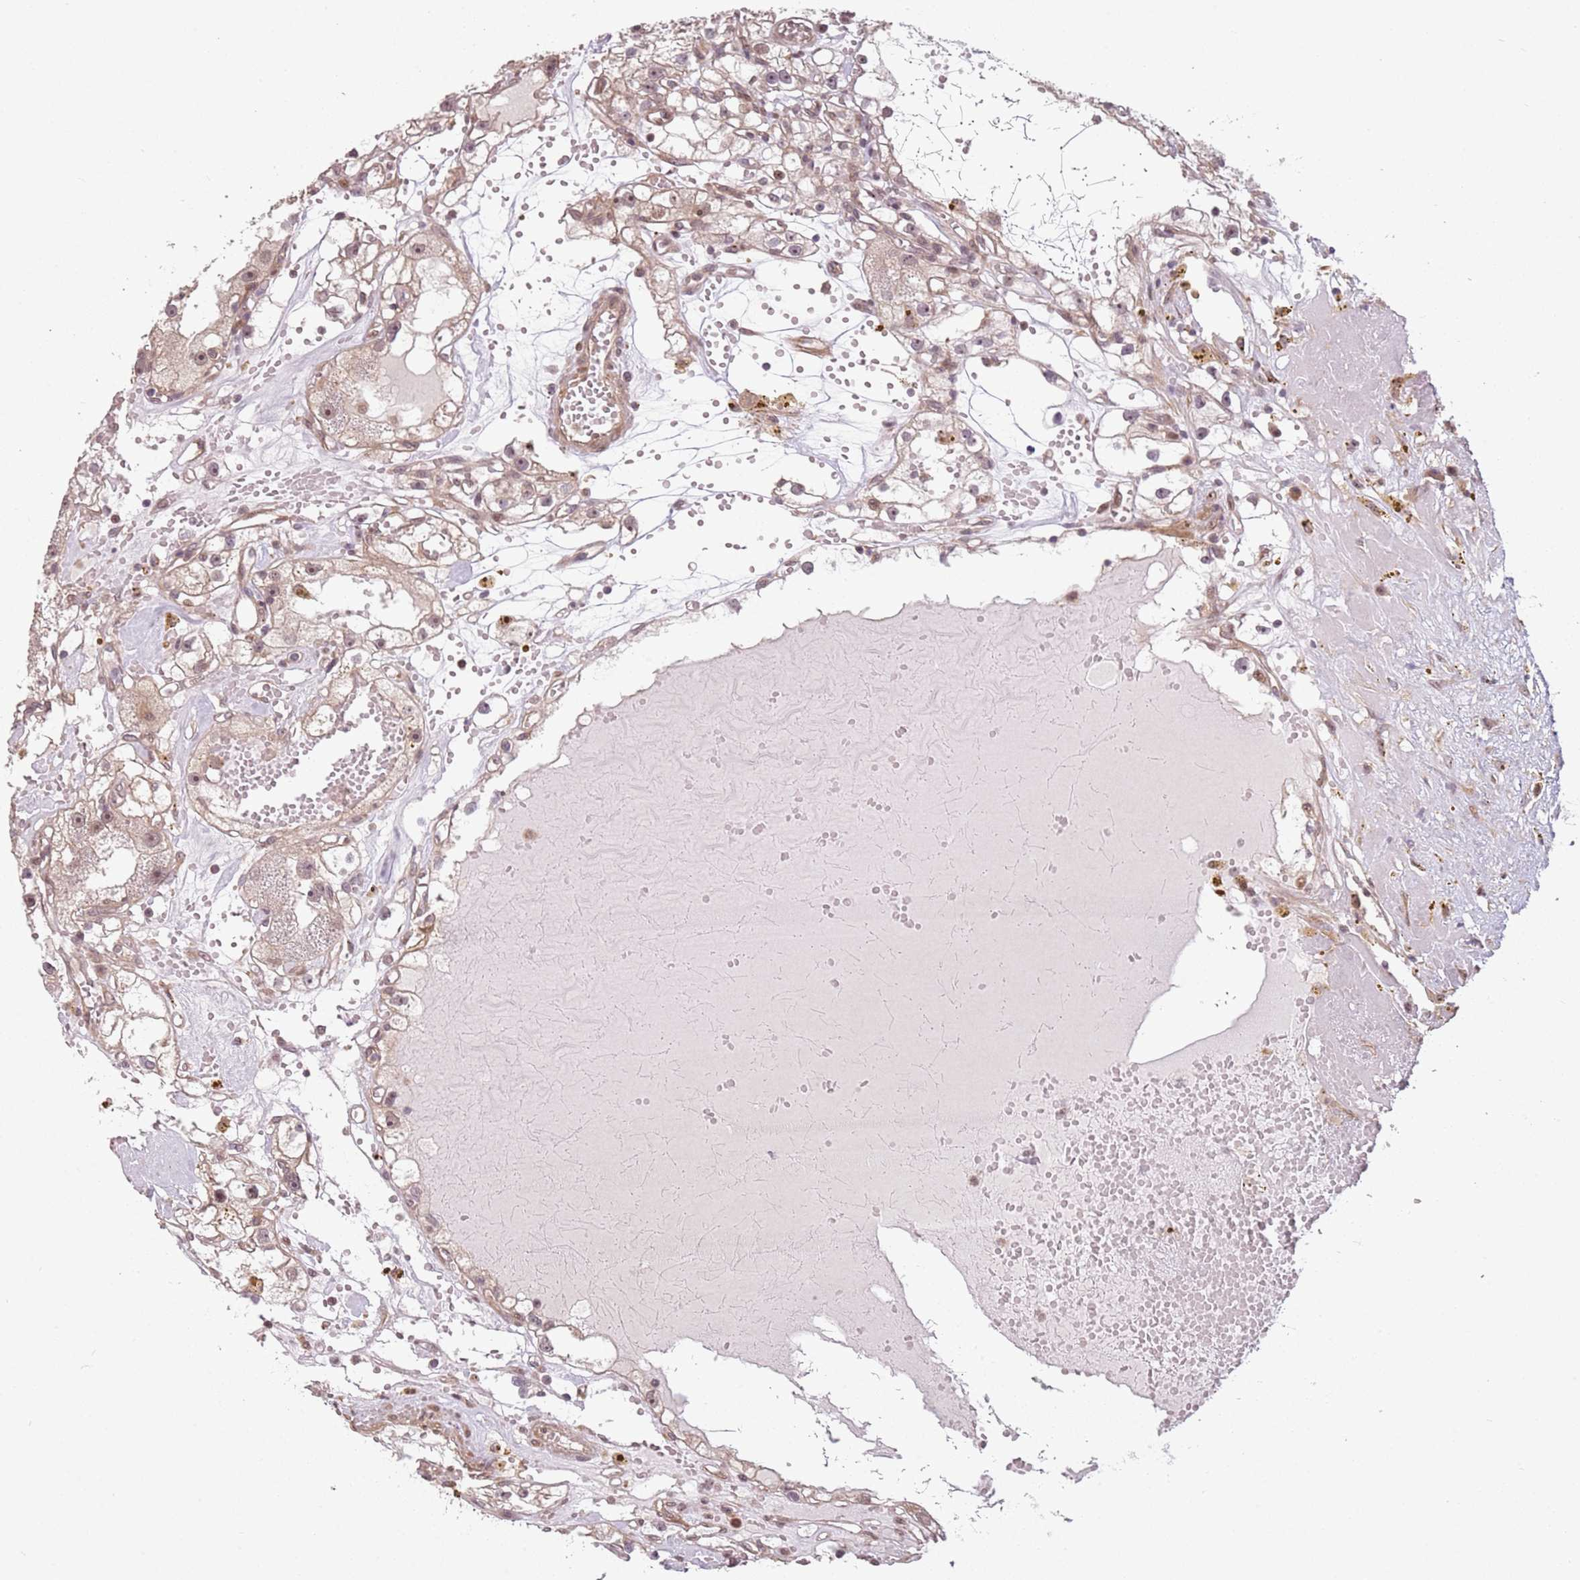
{"staining": {"intensity": "weak", "quantity": ">75%", "location": "cytoplasmic/membranous,nuclear"}, "tissue": "renal cancer", "cell_type": "Tumor cells", "image_type": "cancer", "snomed": [{"axis": "morphology", "description": "Adenocarcinoma, NOS"}, {"axis": "topography", "description": "Kidney"}], "caption": "About >75% of tumor cells in adenocarcinoma (renal) display weak cytoplasmic/membranous and nuclear protein positivity as visualized by brown immunohistochemical staining.", "gene": "CHURC1", "patient": {"sex": "male", "age": 56}}